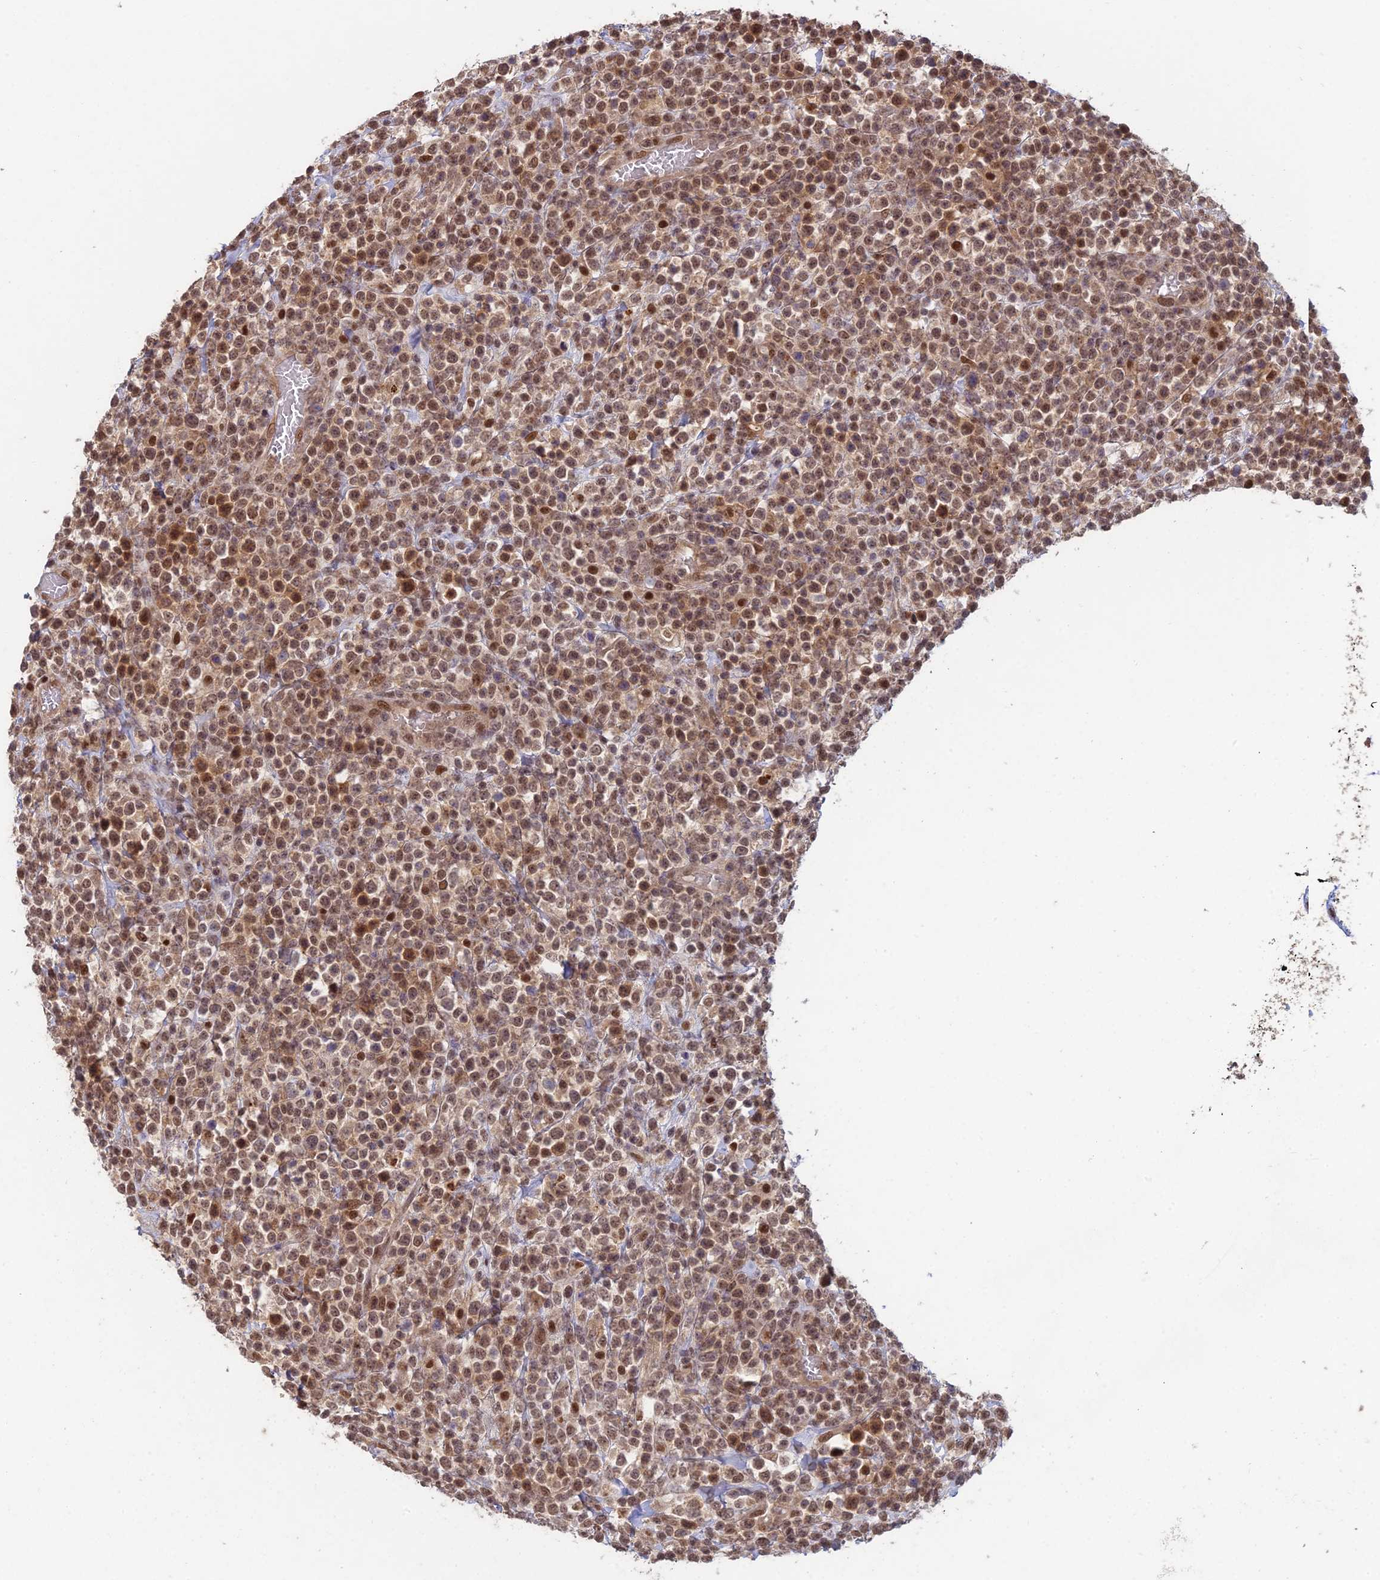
{"staining": {"intensity": "moderate", "quantity": ">75%", "location": "nuclear"}, "tissue": "lymphoma", "cell_type": "Tumor cells", "image_type": "cancer", "snomed": [{"axis": "morphology", "description": "Malignant lymphoma, non-Hodgkin's type, High grade"}, {"axis": "topography", "description": "Colon"}], "caption": "DAB immunohistochemical staining of lymphoma exhibits moderate nuclear protein positivity in approximately >75% of tumor cells. Nuclei are stained in blue.", "gene": "RANBP3", "patient": {"sex": "female", "age": 53}}